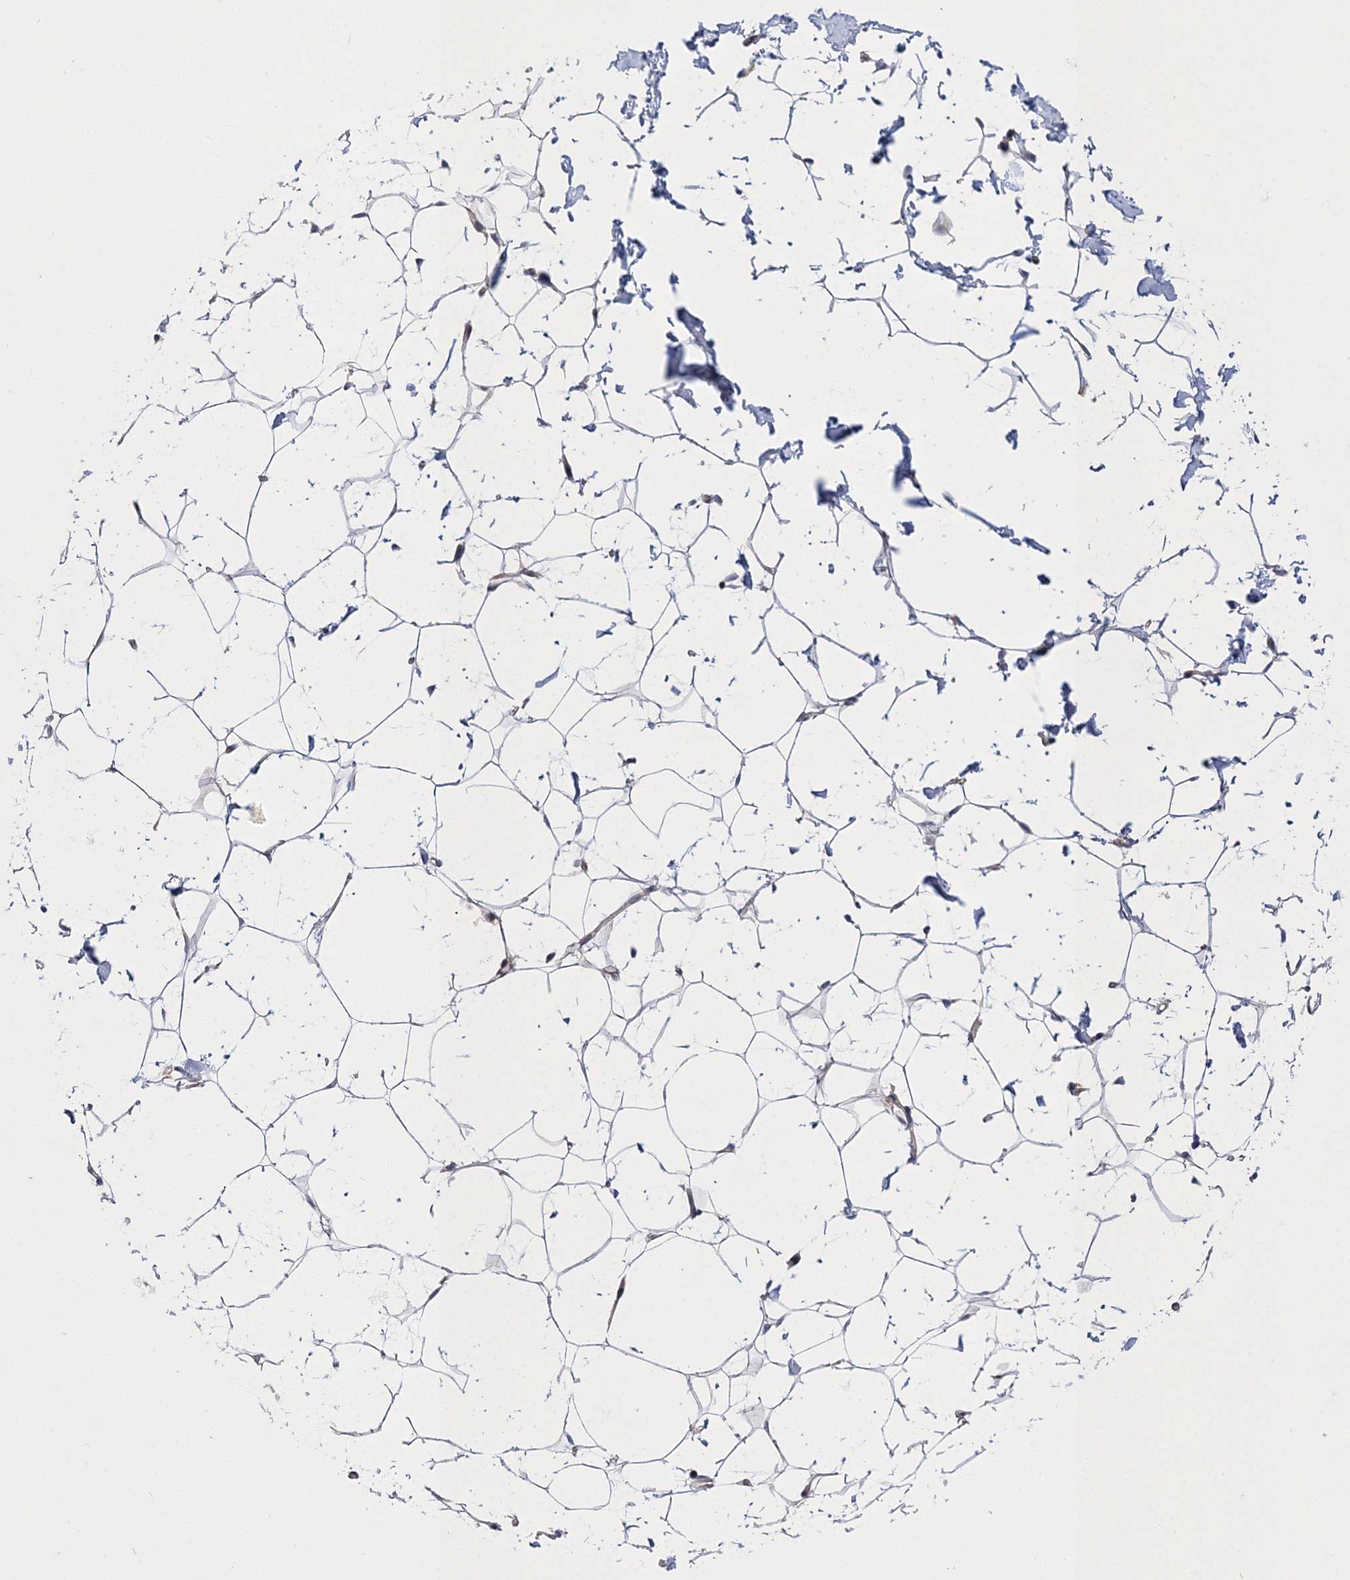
{"staining": {"intensity": "weak", "quantity": "25%-75%", "location": "cytoplasmic/membranous"}, "tissue": "adipose tissue", "cell_type": "Adipocytes", "image_type": "normal", "snomed": [{"axis": "morphology", "description": "Normal tissue, NOS"}, {"axis": "topography", "description": "Breast"}], "caption": "Immunohistochemistry image of normal adipose tissue: human adipose tissue stained using IHC exhibits low levels of weak protein expression localized specifically in the cytoplasmic/membranous of adipocytes, appearing as a cytoplasmic/membranous brown color.", "gene": "ARHGAP32", "patient": {"sex": "female", "age": 23}}